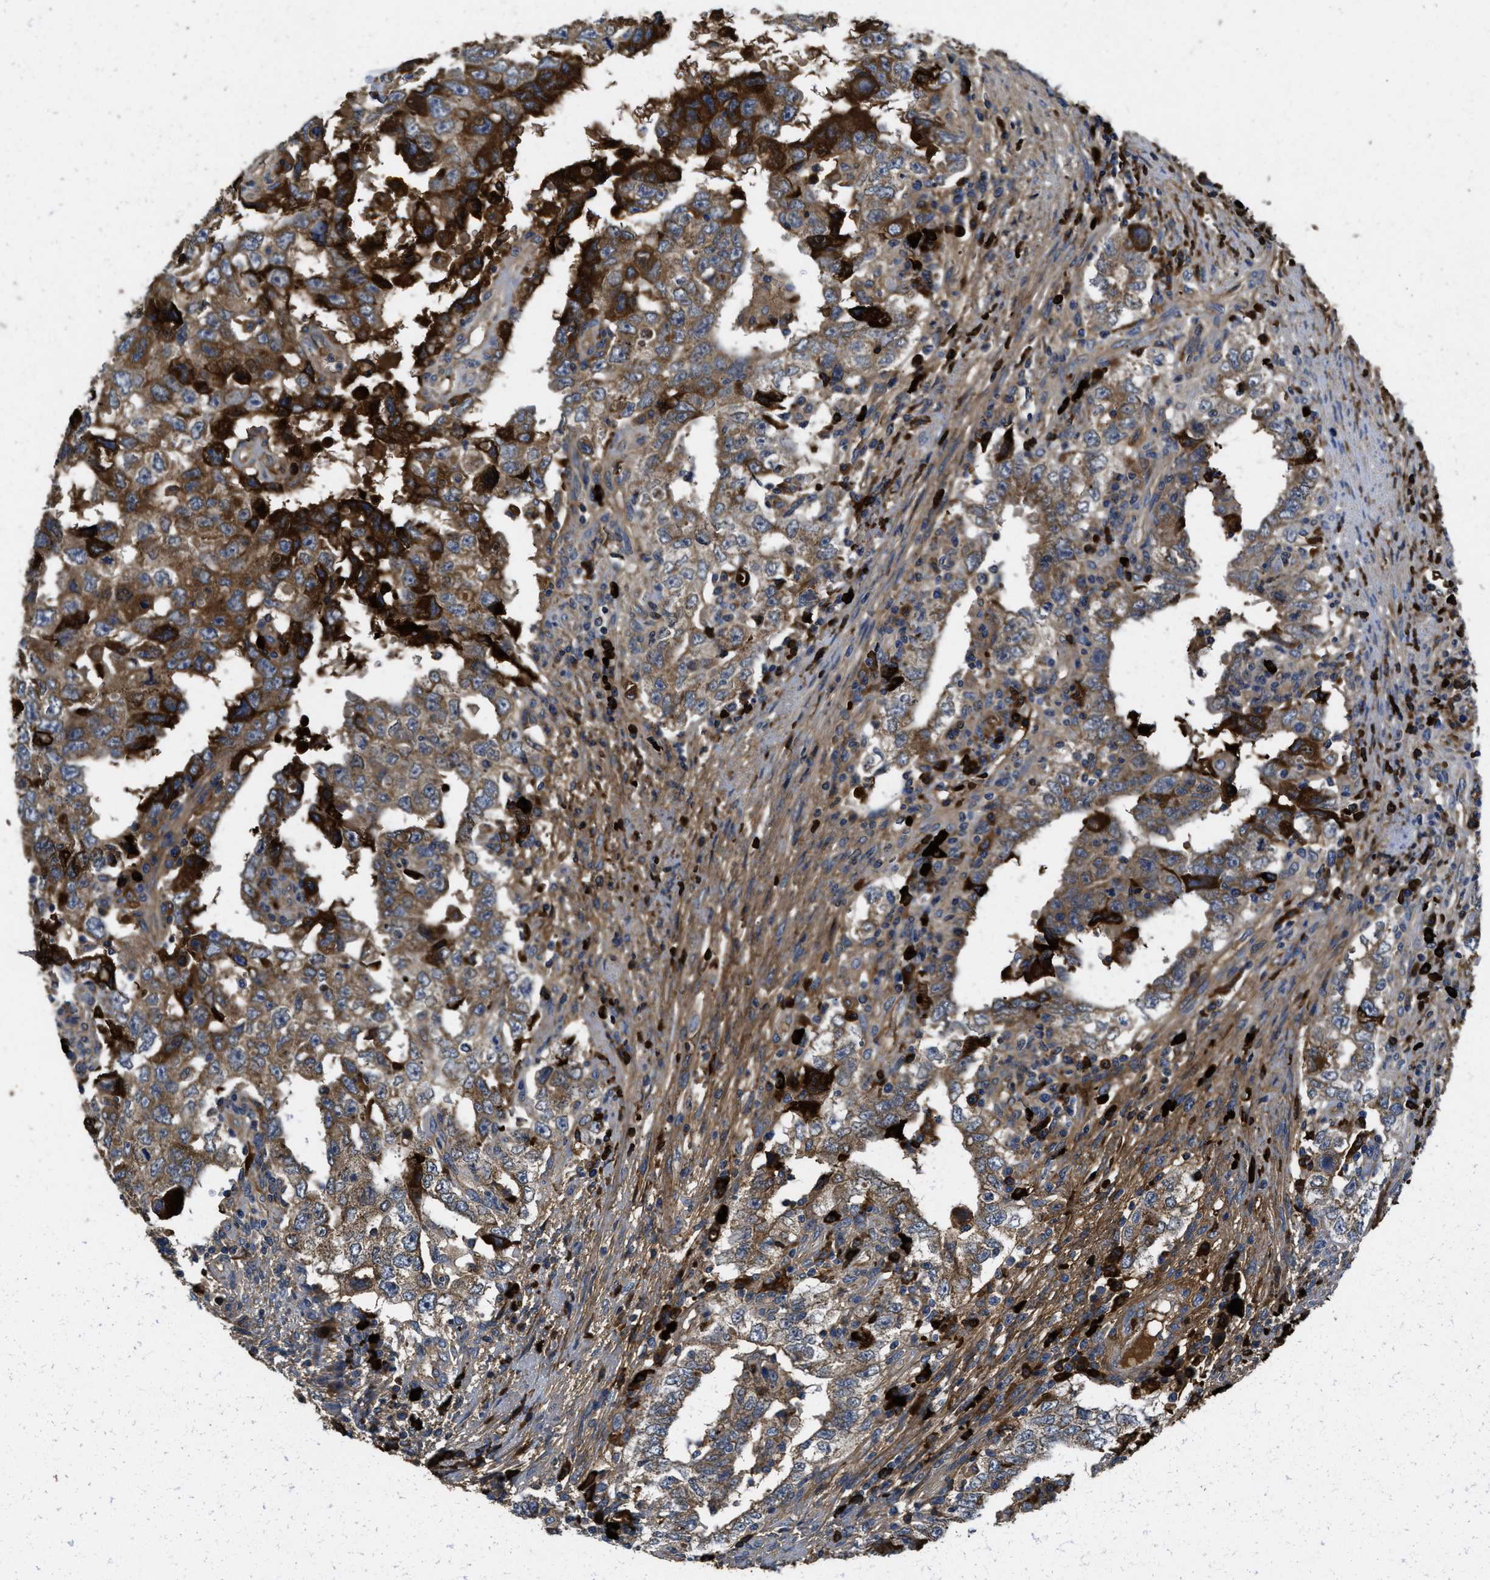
{"staining": {"intensity": "moderate", "quantity": ">75%", "location": "cytoplasmic/membranous"}, "tissue": "testis cancer", "cell_type": "Tumor cells", "image_type": "cancer", "snomed": [{"axis": "morphology", "description": "Carcinoma, Embryonal, NOS"}, {"axis": "topography", "description": "Testis"}], "caption": "The image reveals immunohistochemical staining of embryonal carcinoma (testis). There is moderate cytoplasmic/membranous positivity is appreciated in about >75% of tumor cells. Nuclei are stained in blue.", "gene": "GALK1", "patient": {"sex": "male", "age": 26}}